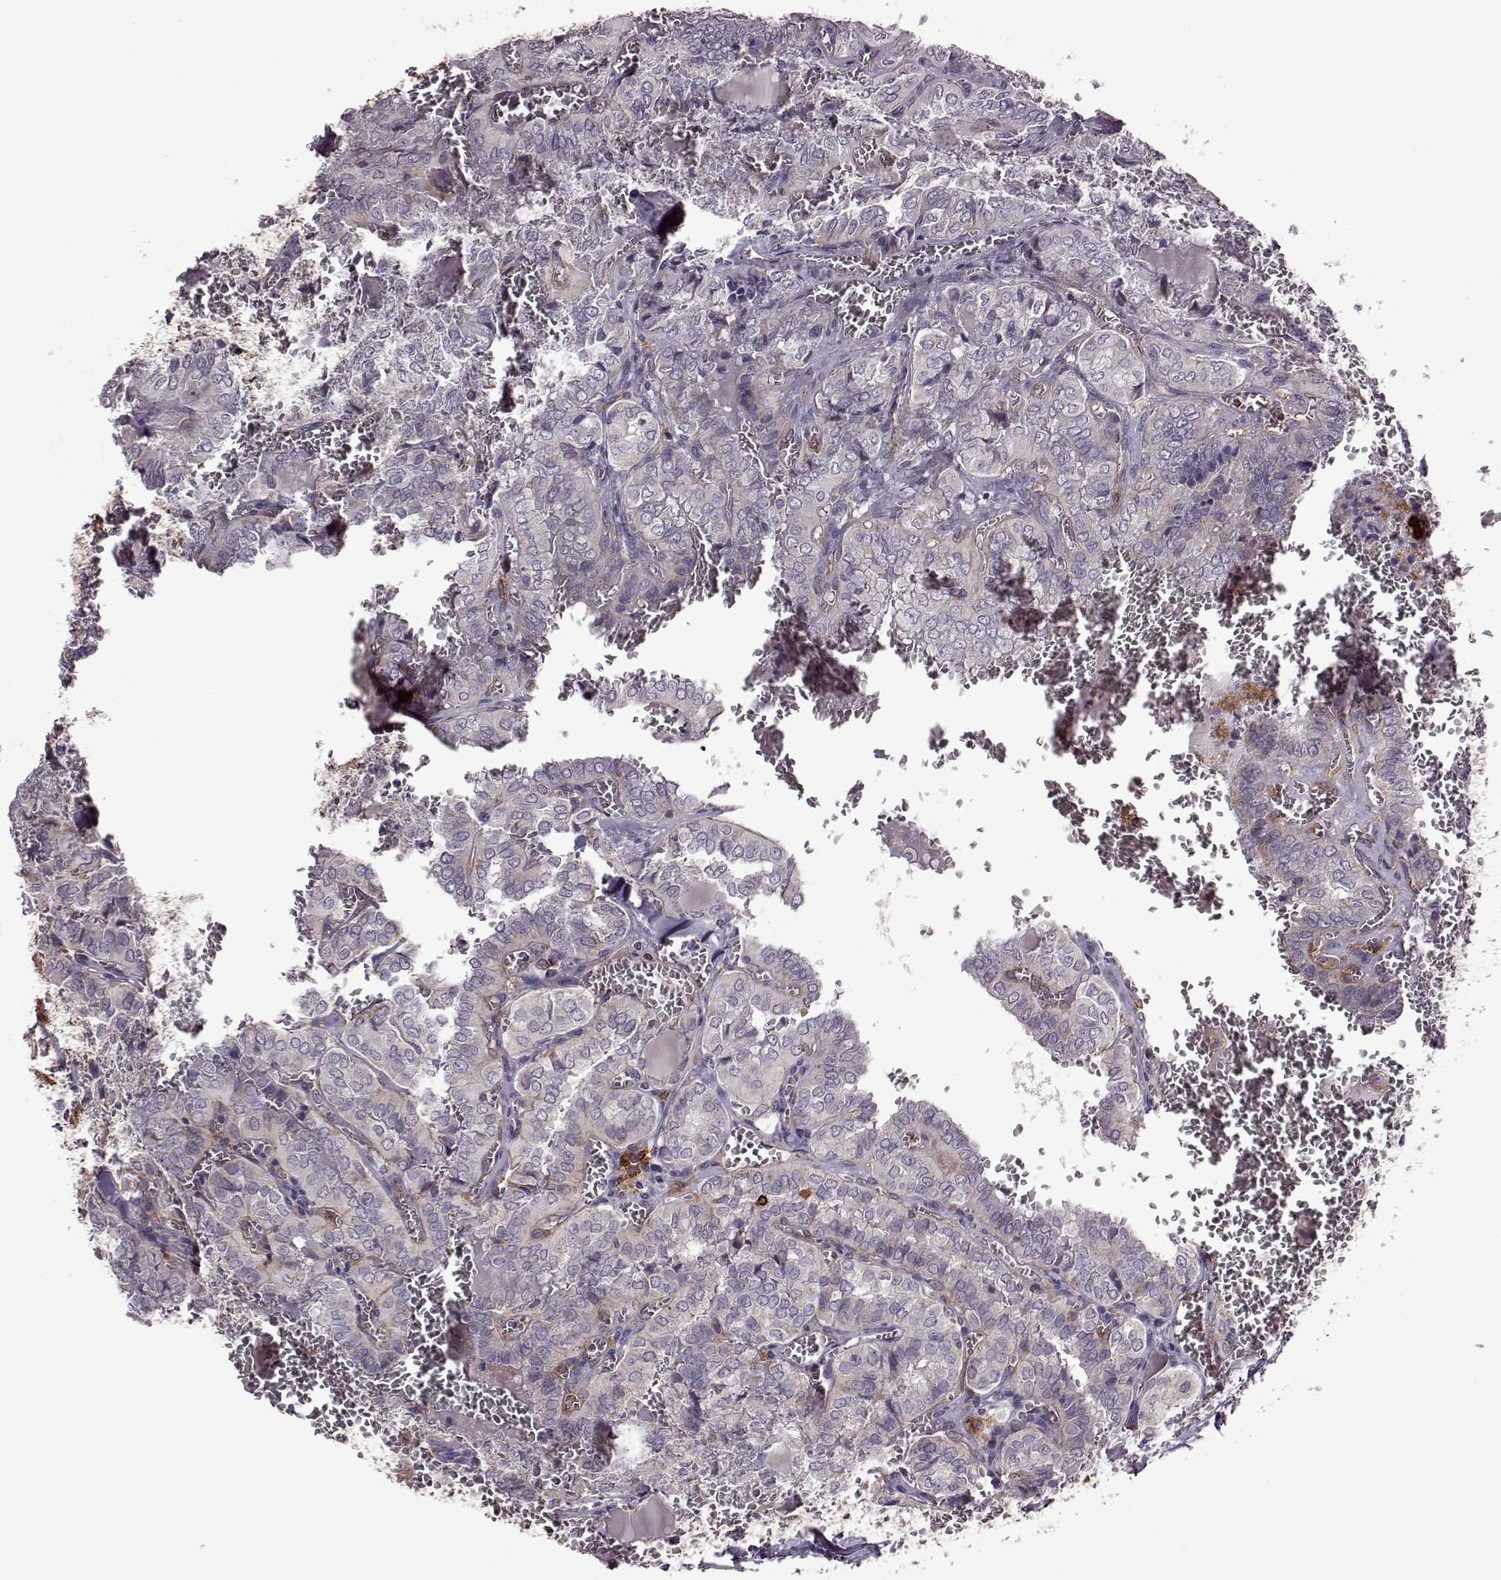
{"staining": {"intensity": "negative", "quantity": "none", "location": "none"}, "tissue": "thyroid cancer", "cell_type": "Tumor cells", "image_type": "cancer", "snomed": [{"axis": "morphology", "description": "Papillary adenocarcinoma, NOS"}, {"axis": "topography", "description": "Thyroid gland"}], "caption": "An image of thyroid cancer stained for a protein exhibits no brown staining in tumor cells. (IHC, brightfield microscopy, high magnification).", "gene": "MTSS1", "patient": {"sex": "female", "age": 41}}